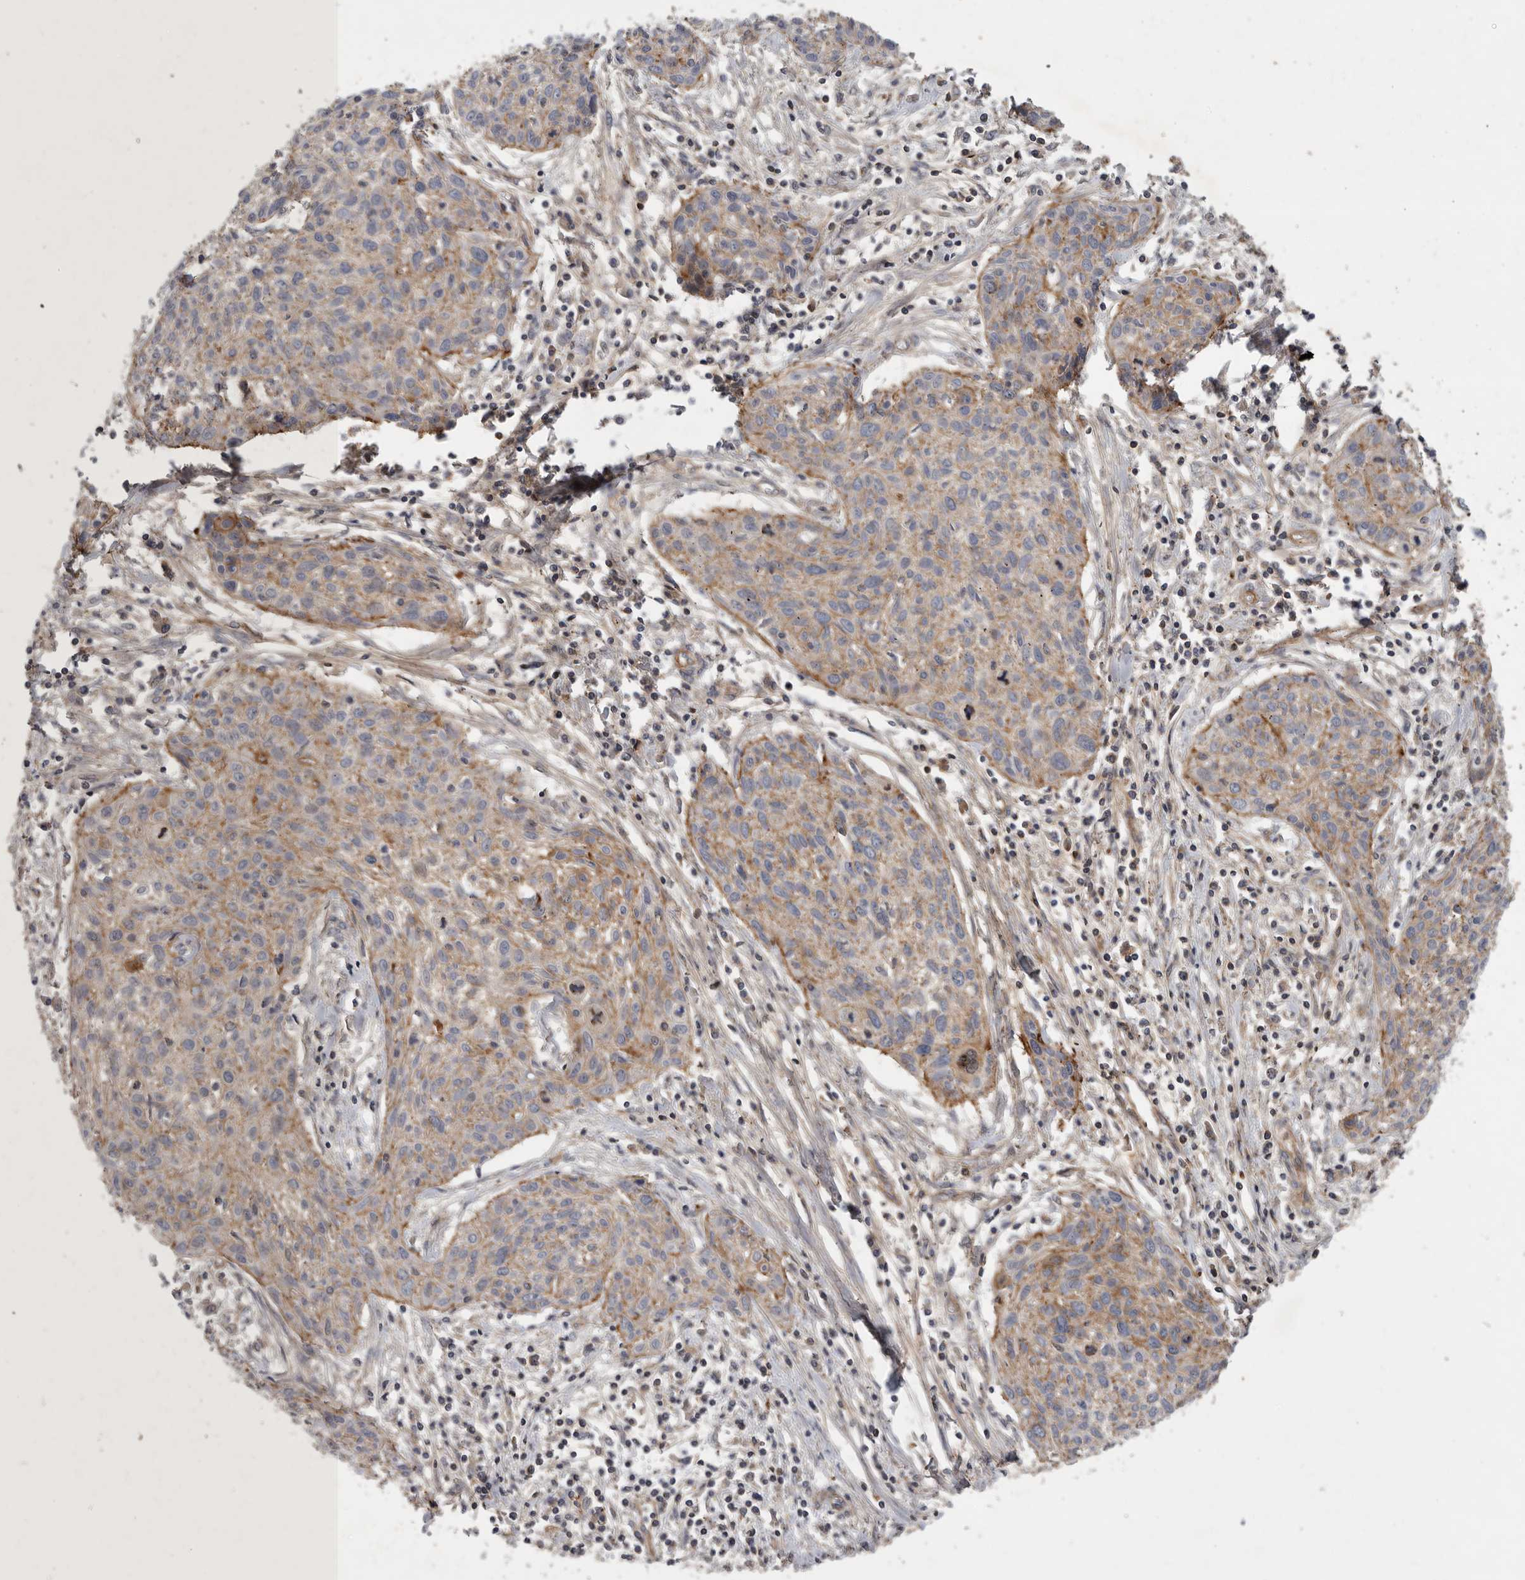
{"staining": {"intensity": "weak", "quantity": ">75%", "location": "cytoplasmic/membranous"}, "tissue": "cervical cancer", "cell_type": "Tumor cells", "image_type": "cancer", "snomed": [{"axis": "morphology", "description": "Squamous cell carcinoma, NOS"}, {"axis": "topography", "description": "Cervix"}], "caption": "About >75% of tumor cells in cervical cancer demonstrate weak cytoplasmic/membranous protein expression as visualized by brown immunohistochemical staining.", "gene": "MLPH", "patient": {"sex": "female", "age": 51}}